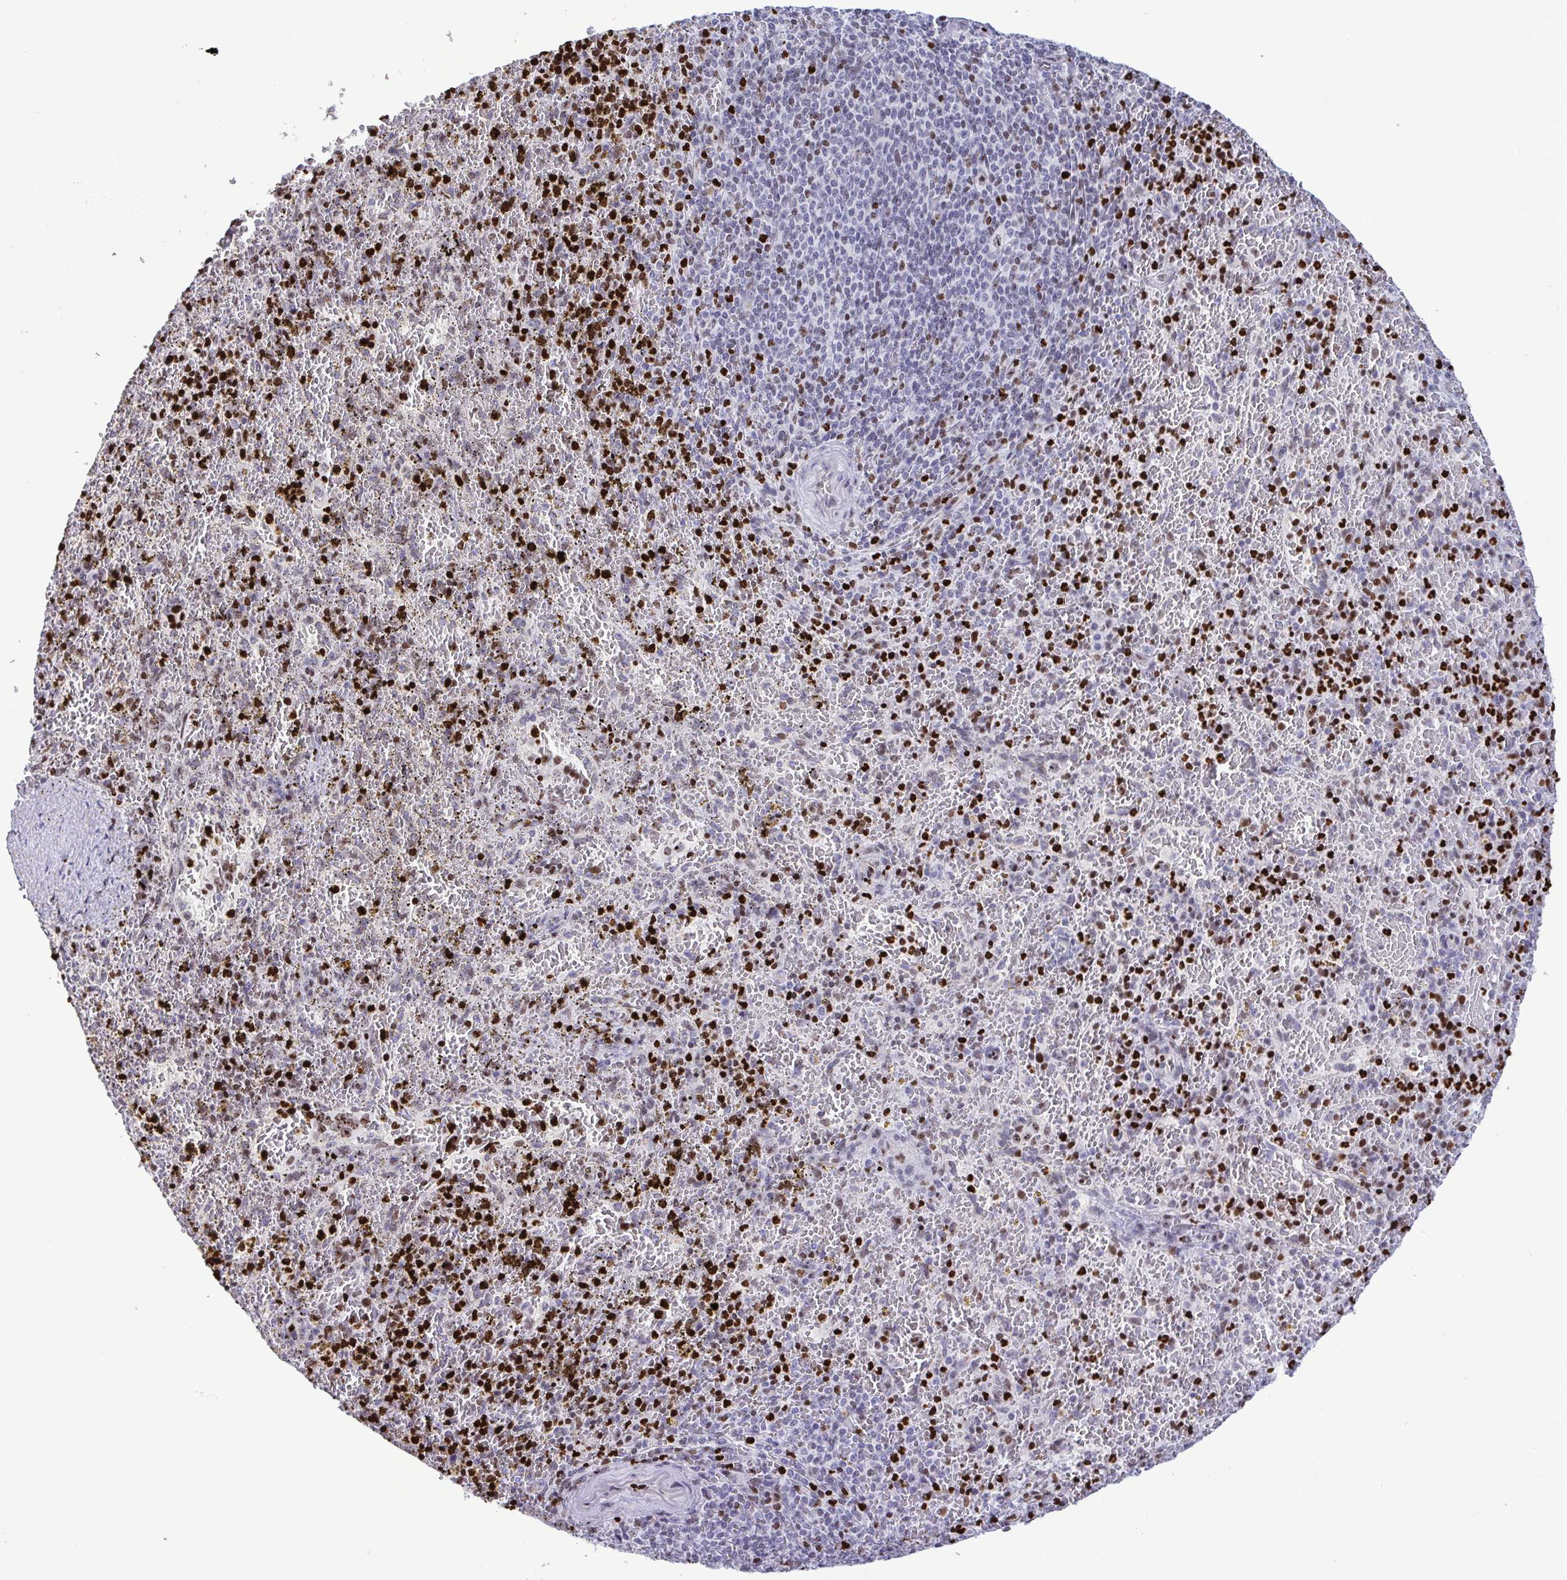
{"staining": {"intensity": "strong", "quantity": "25%-75%", "location": "nuclear"}, "tissue": "spleen", "cell_type": "Cells in red pulp", "image_type": "normal", "snomed": [{"axis": "morphology", "description": "Normal tissue, NOS"}, {"axis": "topography", "description": "Spleen"}], "caption": "DAB immunohistochemical staining of unremarkable human spleen demonstrates strong nuclear protein positivity in approximately 25%-75% of cells in red pulp. The staining was performed using DAB, with brown indicating positive protein expression. Nuclei are stained blue with hematoxylin.", "gene": "HMGB2", "patient": {"sex": "female", "age": 50}}